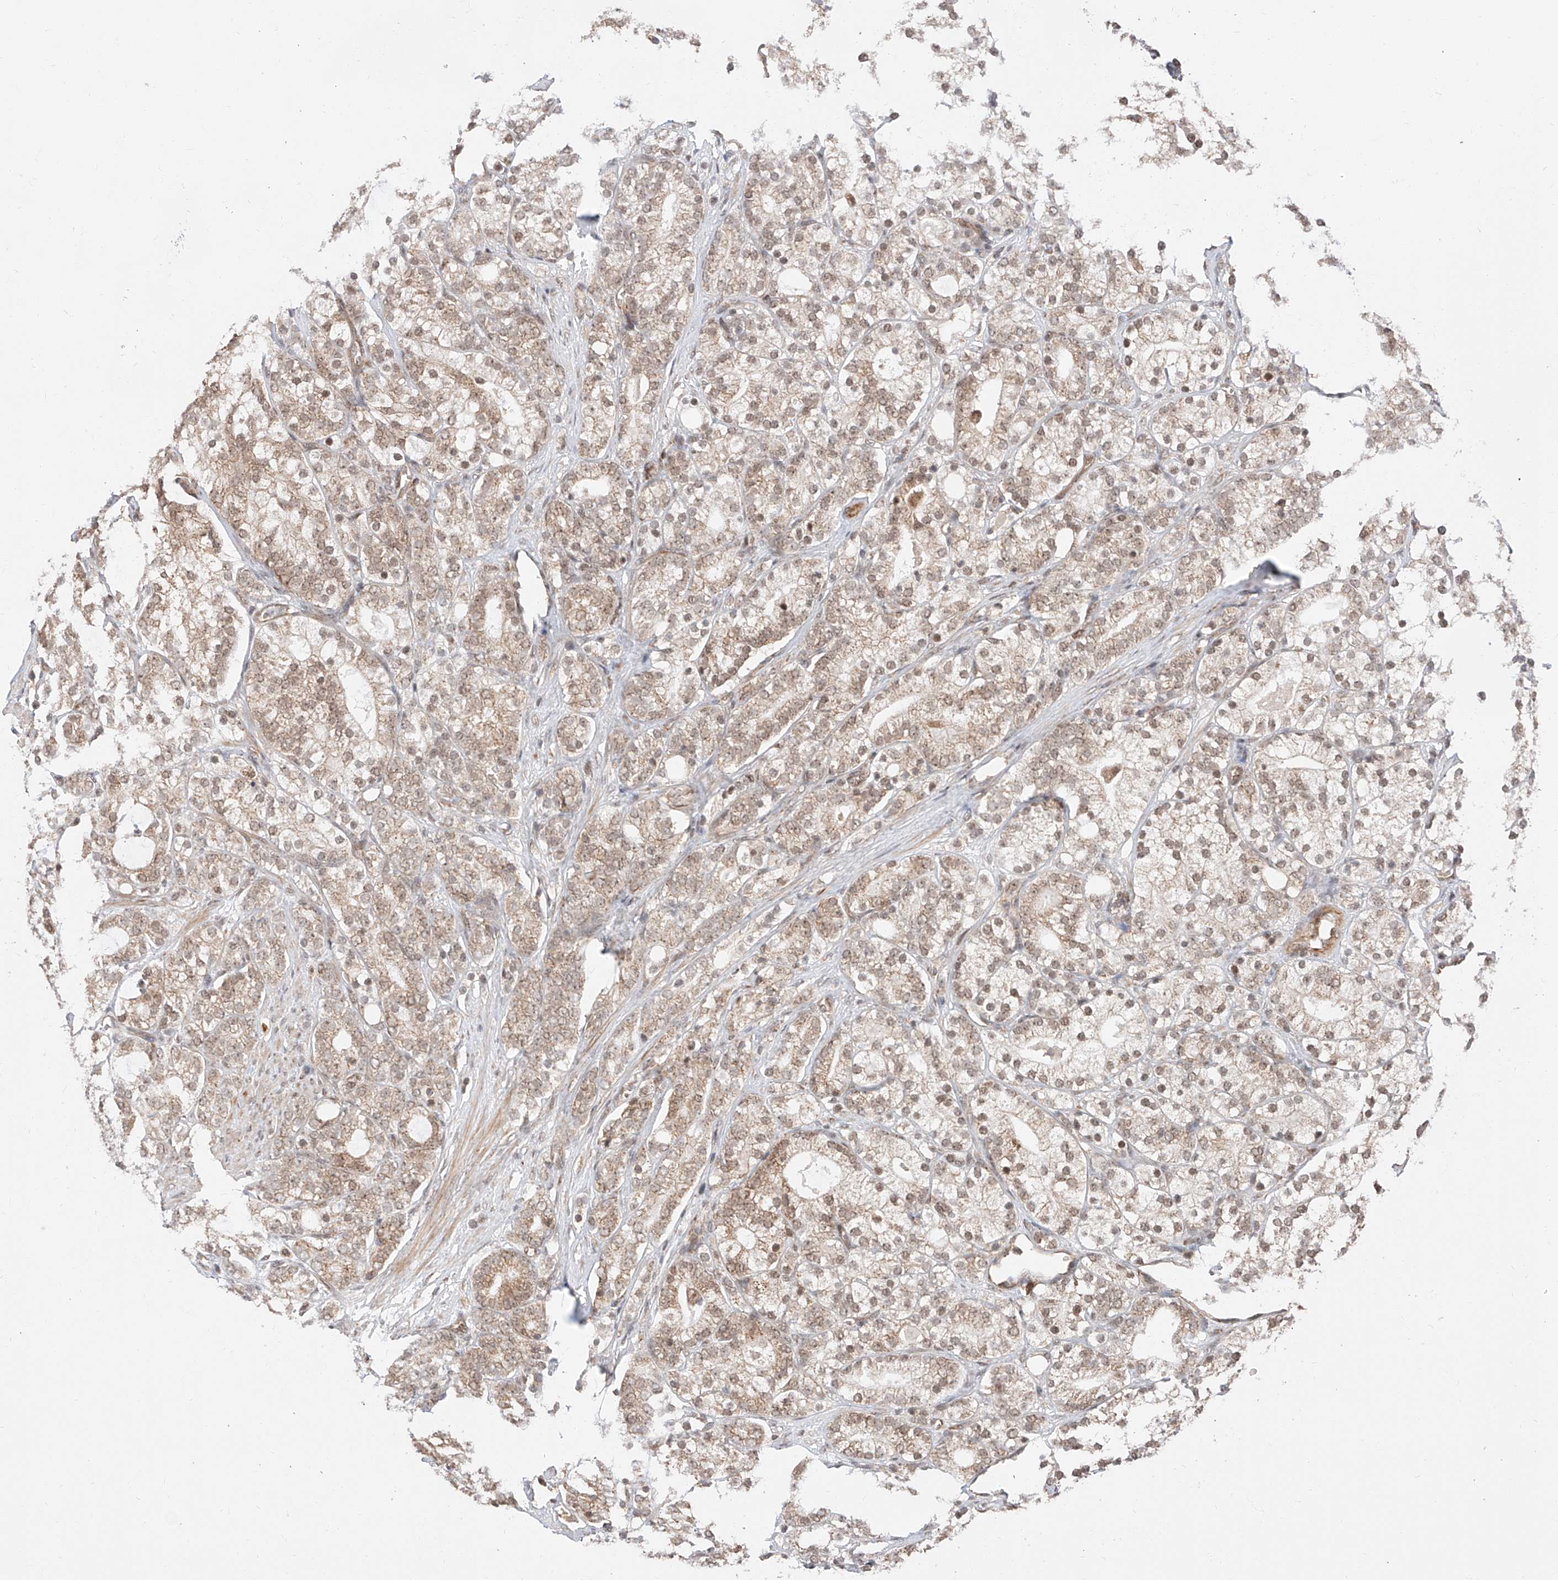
{"staining": {"intensity": "weak", "quantity": ">75%", "location": "cytoplasmic/membranous,nuclear"}, "tissue": "prostate cancer", "cell_type": "Tumor cells", "image_type": "cancer", "snomed": [{"axis": "morphology", "description": "Adenocarcinoma, High grade"}, {"axis": "topography", "description": "Prostate"}], "caption": "Protein staining by immunohistochemistry displays weak cytoplasmic/membranous and nuclear staining in about >75% of tumor cells in prostate cancer (high-grade adenocarcinoma).", "gene": "THTPA", "patient": {"sex": "male", "age": 57}}